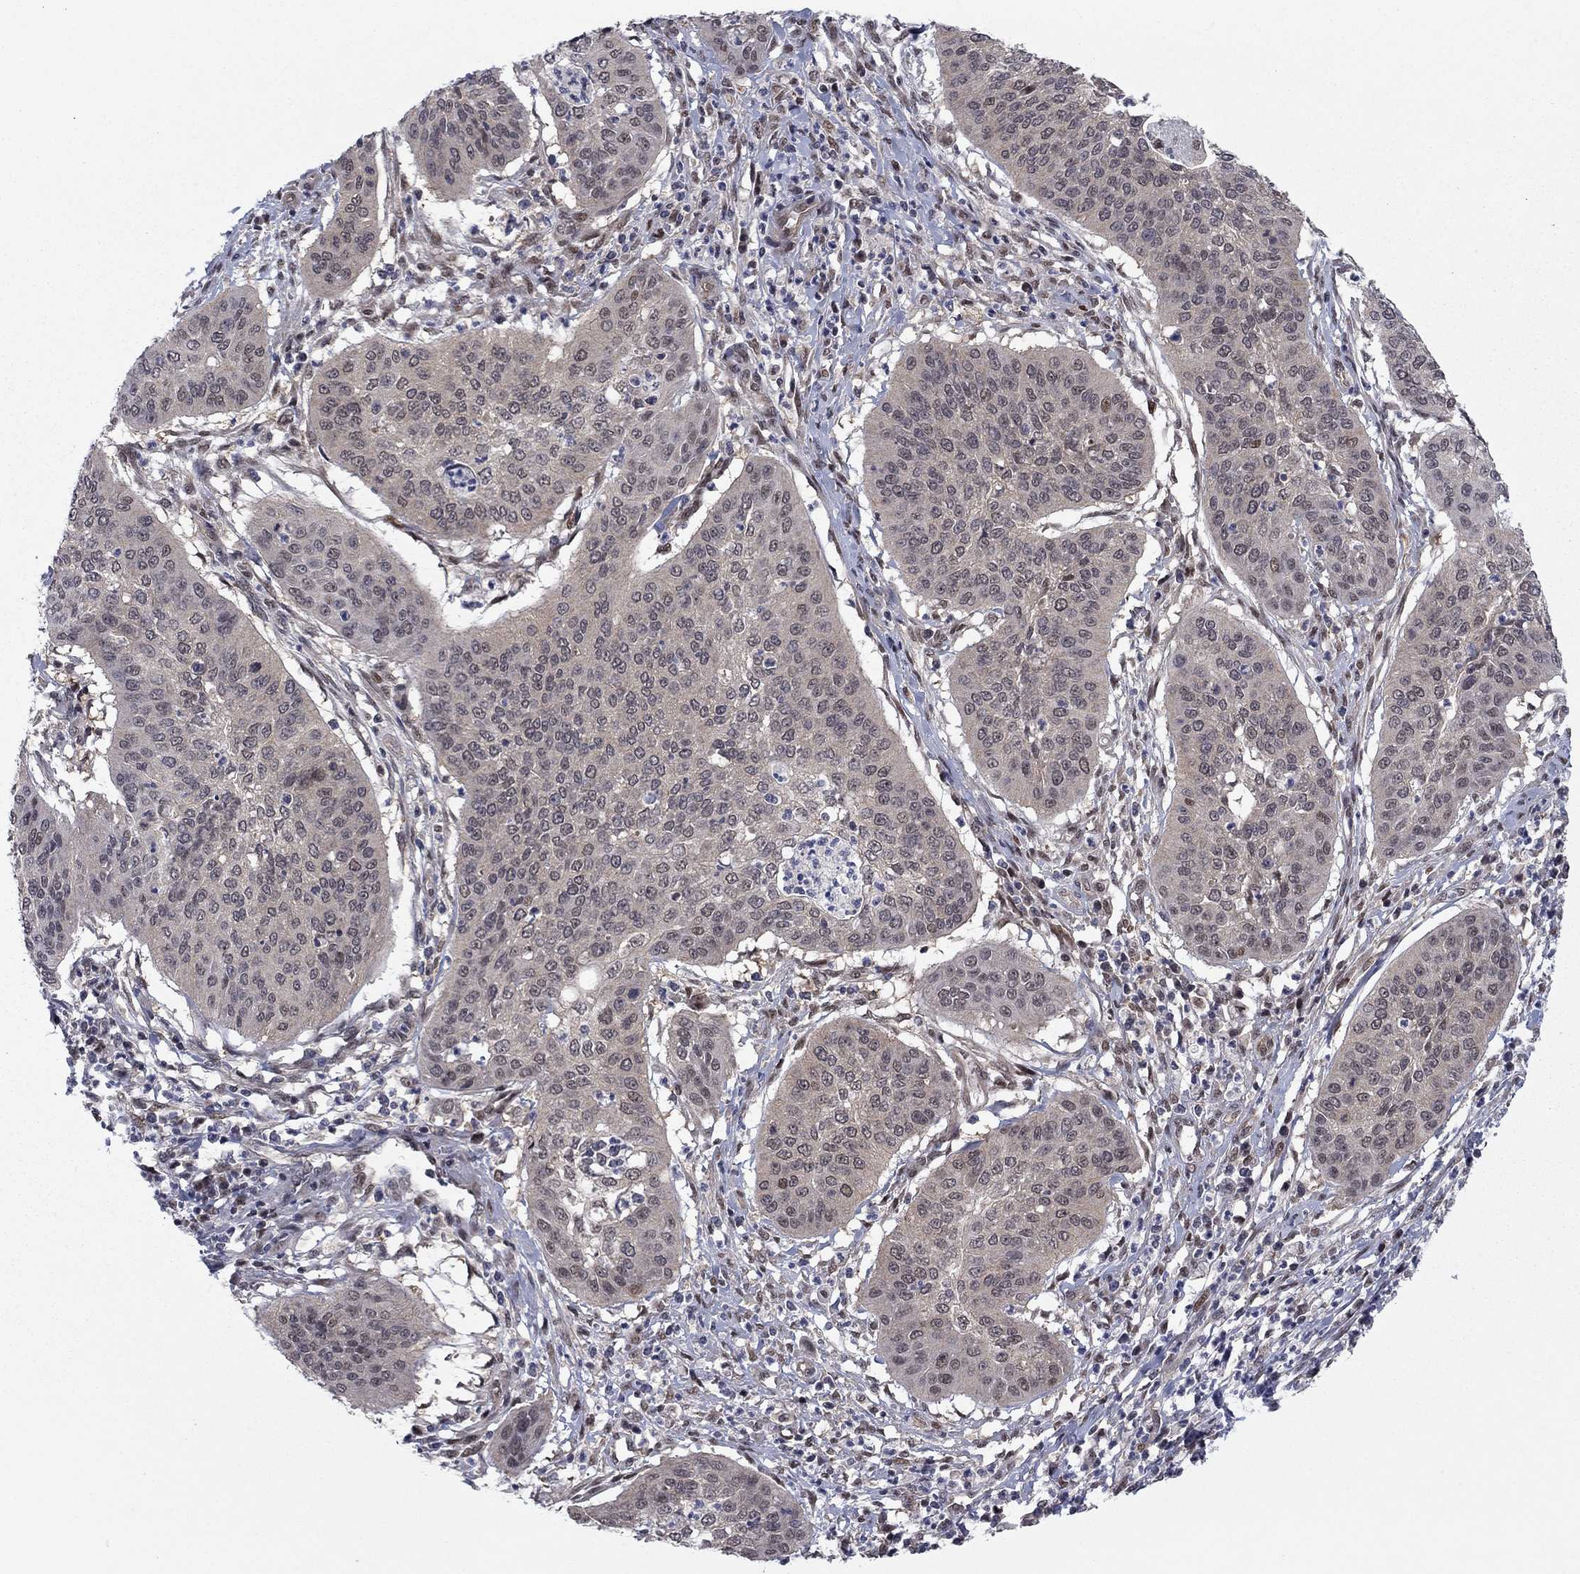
{"staining": {"intensity": "moderate", "quantity": "<25%", "location": "cytoplasmic/membranous"}, "tissue": "cervical cancer", "cell_type": "Tumor cells", "image_type": "cancer", "snomed": [{"axis": "morphology", "description": "Normal tissue, NOS"}, {"axis": "morphology", "description": "Squamous cell carcinoma, NOS"}, {"axis": "topography", "description": "Cervix"}], "caption": "Immunohistochemistry (IHC) of cervical cancer demonstrates low levels of moderate cytoplasmic/membranous positivity in approximately <25% of tumor cells.", "gene": "PSMC1", "patient": {"sex": "female", "age": 39}}